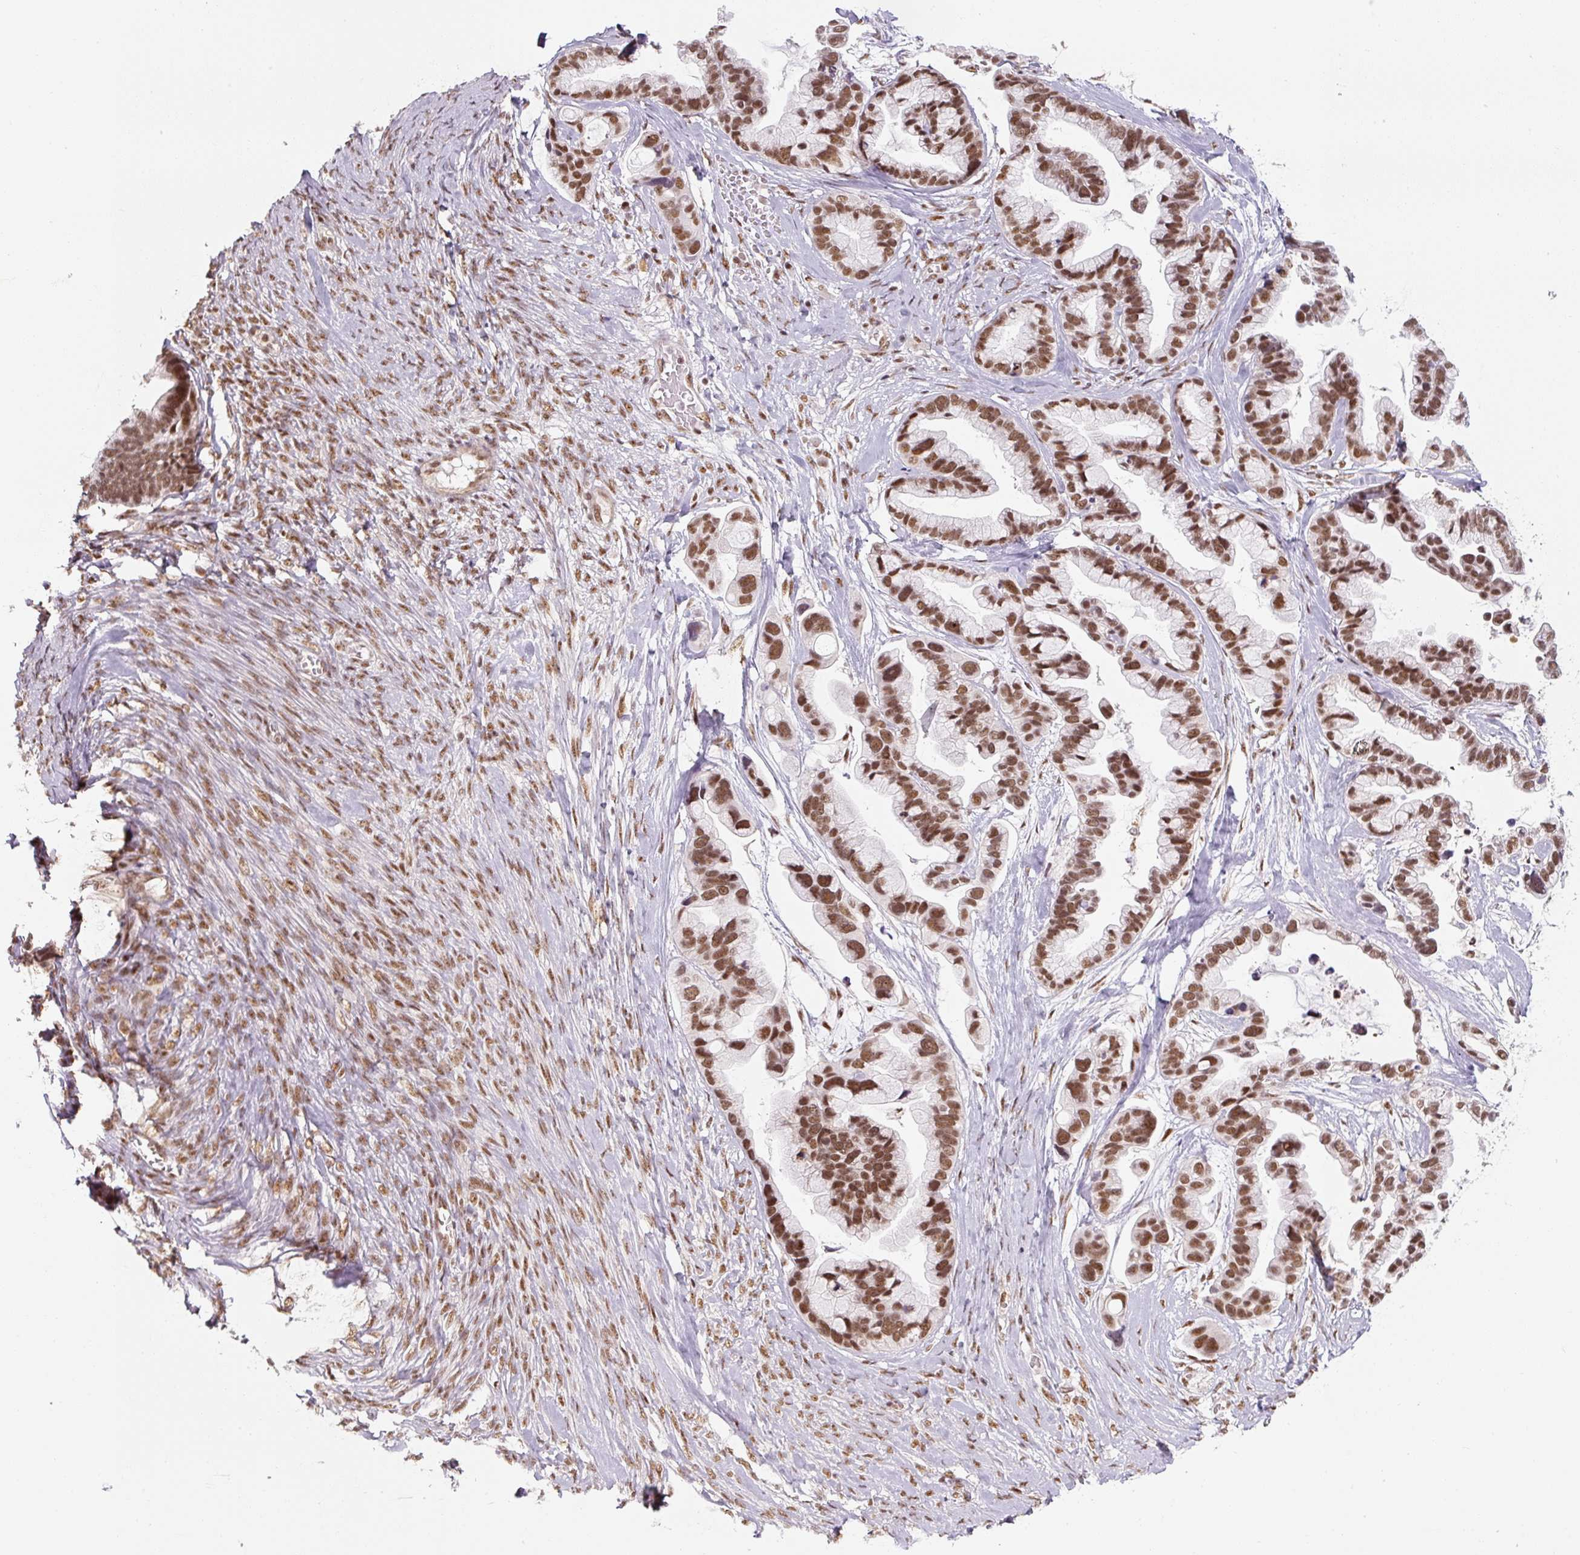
{"staining": {"intensity": "moderate", "quantity": ">75%", "location": "nuclear"}, "tissue": "ovarian cancer", "cell_type": "Tumor cells", "image_type": "cancer", "snomed": [{"axis": "morphology", "description": "Cystadenocarcinoma, serous, NOS"}, {"axis": "topography", "description": "Ovary"}], "caption": "Immunohistochemical staining of human ovarian serous cystadenocarcinoma demonstrates medium levels of moderate nuclear protein expression in about >75% of tumor cells.", "gene": "U2AF2", "patient": {"sex": "female", "age": 56}}